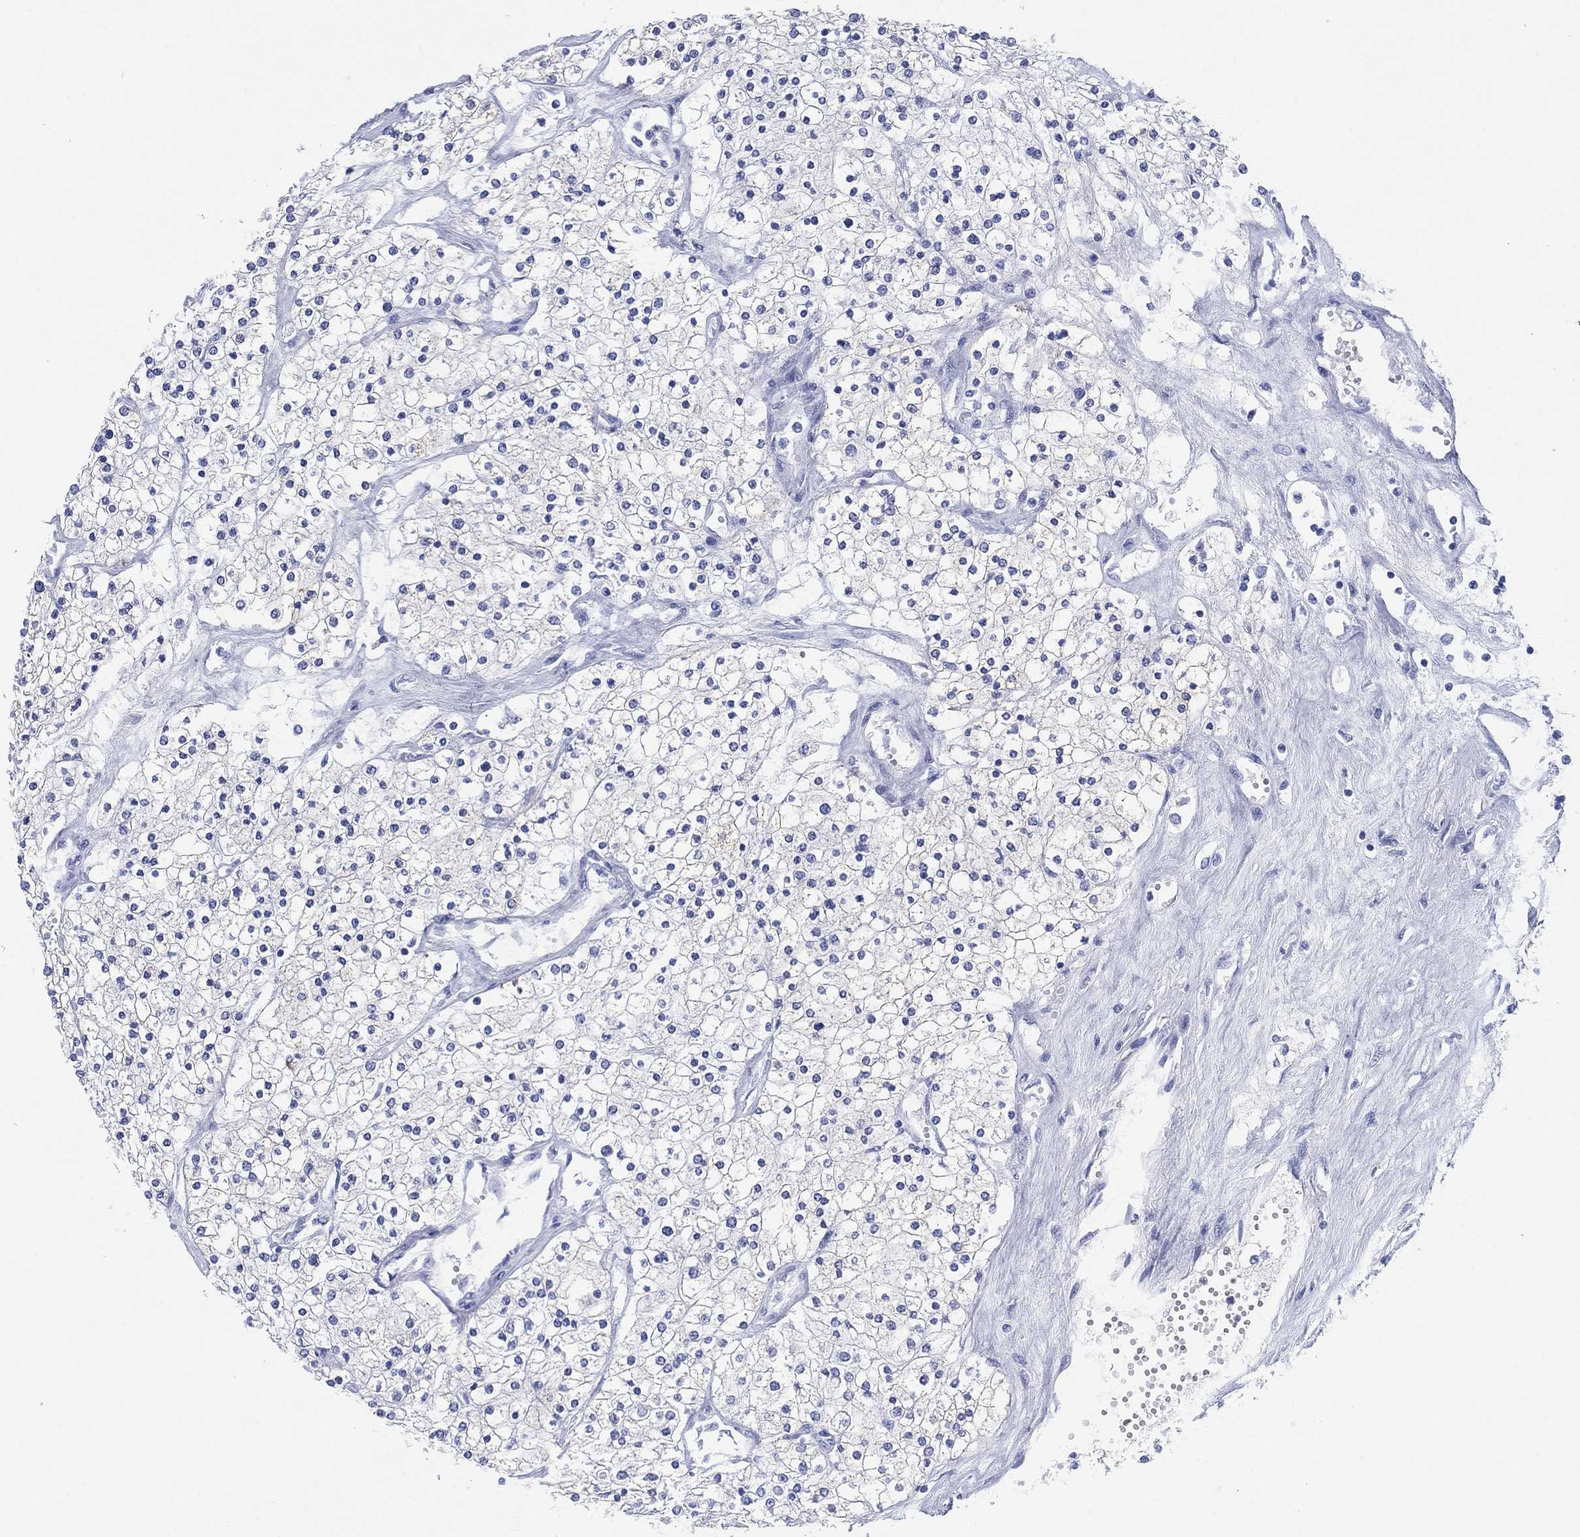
{"staining": {"intensity": "negative", "quantity": "none", "location": "none"}, "tissue": "renal cancer", "cell_type": "Tumor cells", "image_type": "cancer", "snomed": [{"axis": "morphology", "description": "Adenocarcinoma, NOS"}, {"axis": "topography", "description": "Kidney"}], "caption": "A high-resolution photomicrograph shows immunohistochemistry staining of renal cancer (adenocarcinoma), which exhibits no significant positivity in tumor cells. (DAB (3,3'-diaminobenzidine) immunohistochemistry visualized using brightfield microscopy, high magnification).", "gene": "SLC9C2", "patient": {"sex": "male", "age": 80}}